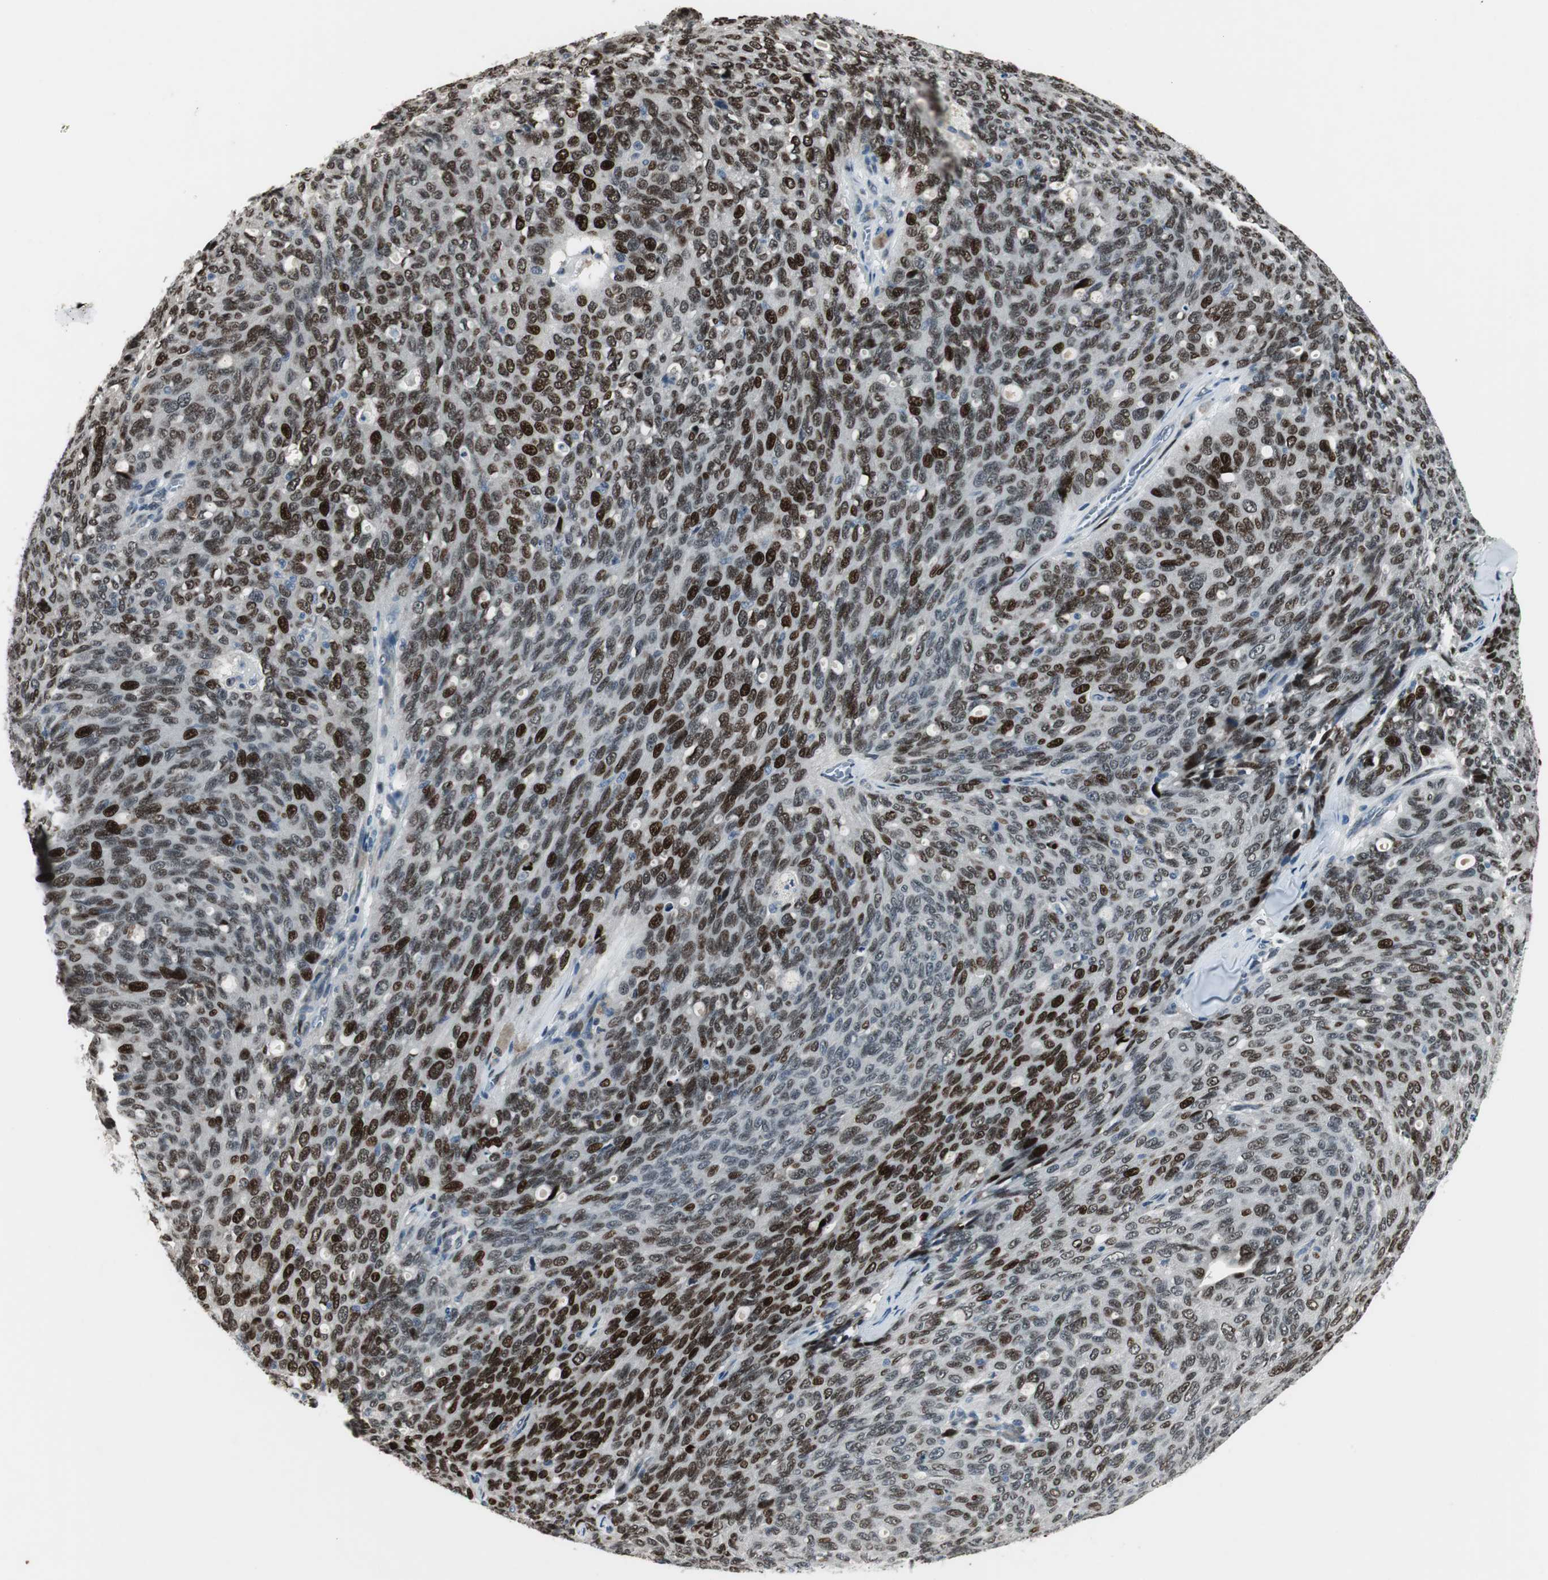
{"staining": {"intensity": "strong", "quantity": "25%-75%", "location": "nuclear"}, "tissue": "ovarian cancer", "cell_type": "Tumor cells", "image_type": "cancer", "snomed": [{"axis": "morphology", "description": "Carcinoma, endometroid"}, {"axis": "topography", "description": "Ovary"}], "caption": "Strong nuclear protein expression is seen in about 25%-75% of tumor cells in ovarian cancer (endometroid carcinoma).", "gene": "AJUBA", "patient": {"sex": "female", "age": 60}}